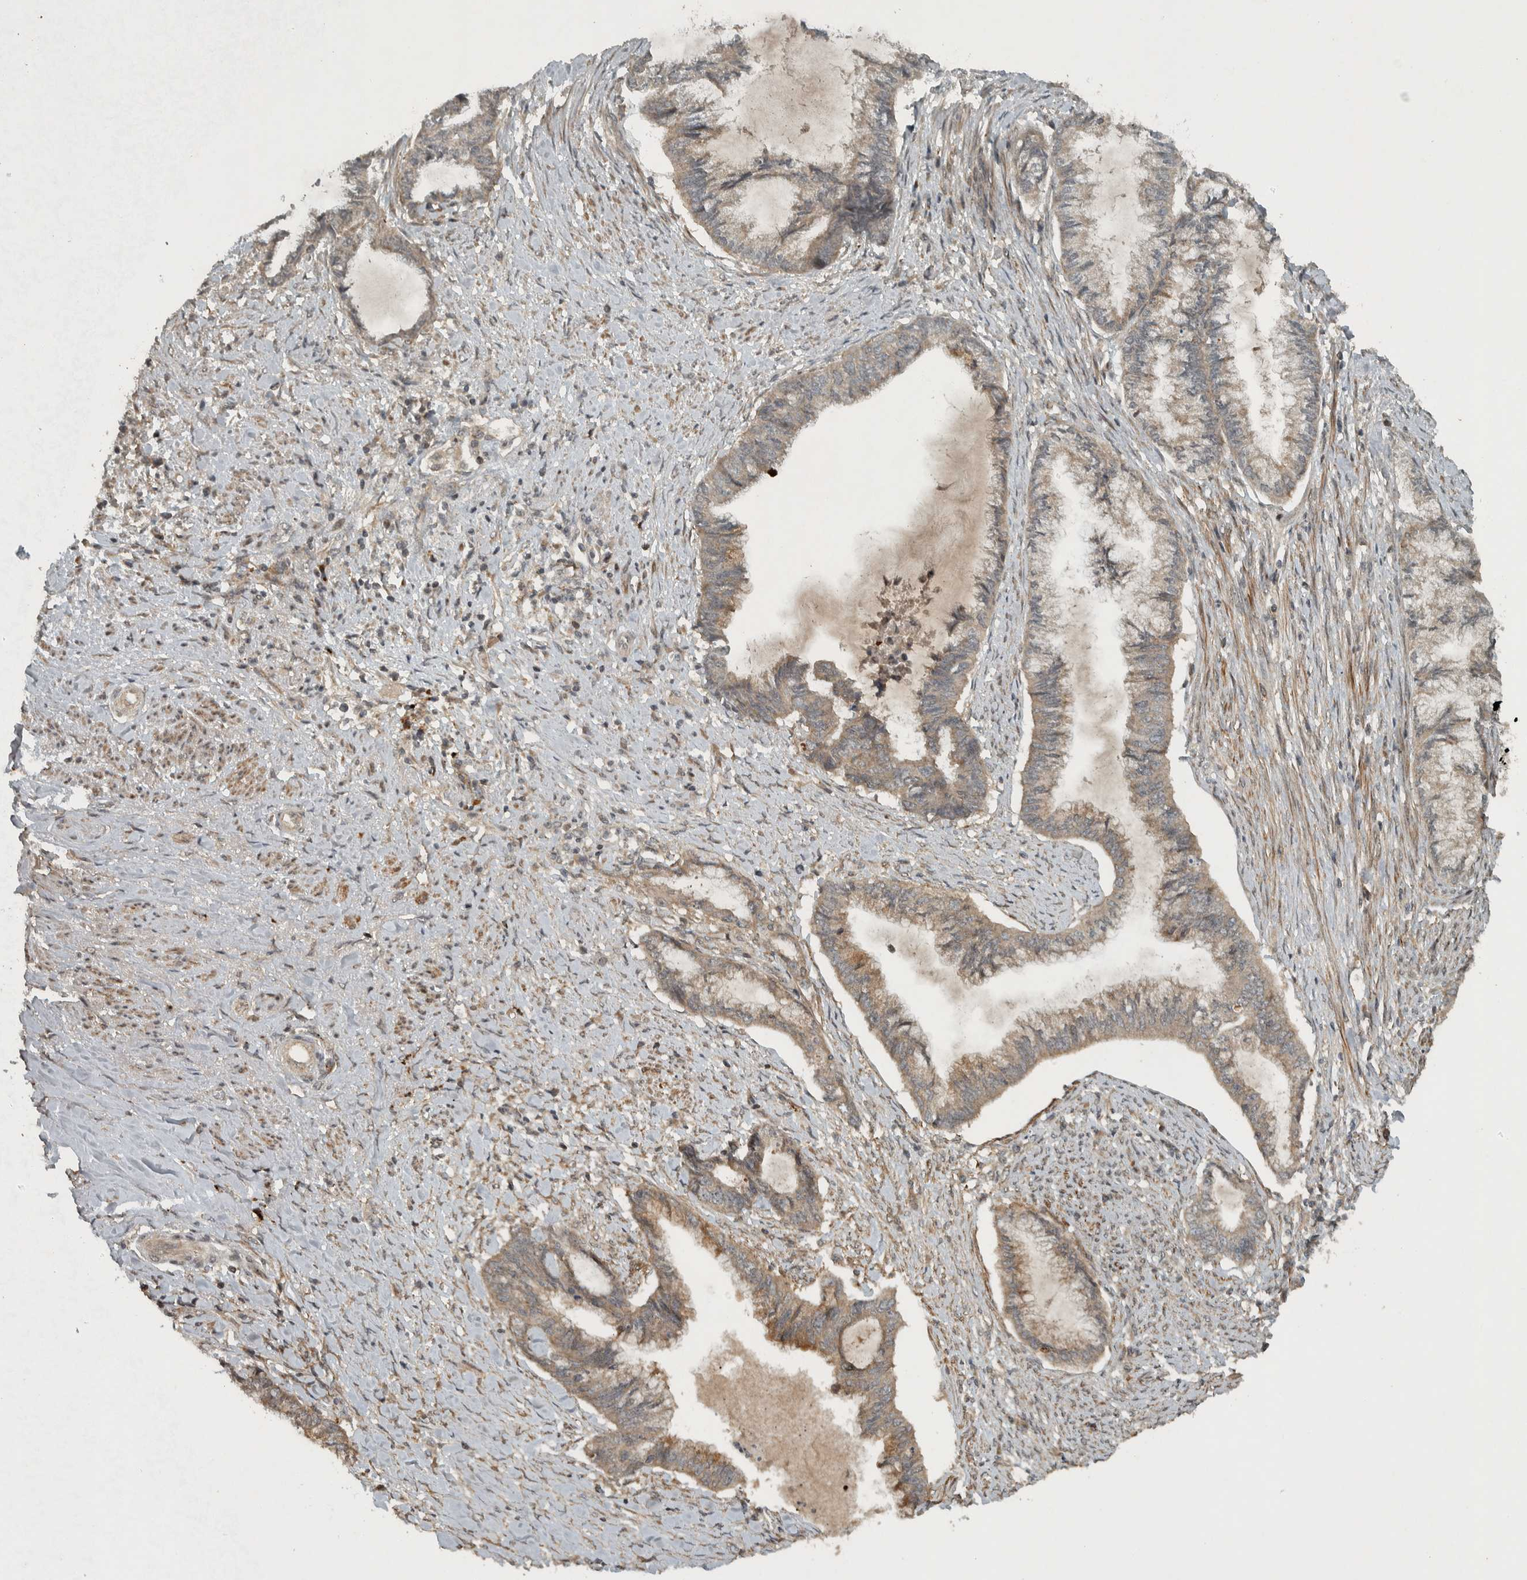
{"staining": {"intensity": "weak", "quantity": ">75%", "location": "cytoplasmic/membranous"}, "tissue": "endometrial cancer", "cell_type": "Tumor cells", "image_type": "cancer", "snomed": [{"axis": "morphology", "description": "Adenocarcinoma, NOS"}, {"axis": "topography", "description": "Endometrium"}], "caption": "Human adenocarcinoma (endometrial) stained for a protein (brown) shows weak cytoplasmic/membranous positive expression in approximately >75% of tumor cells.", "gene": "KIFAP3", "patient": {"sex": "female", "age": 86}}